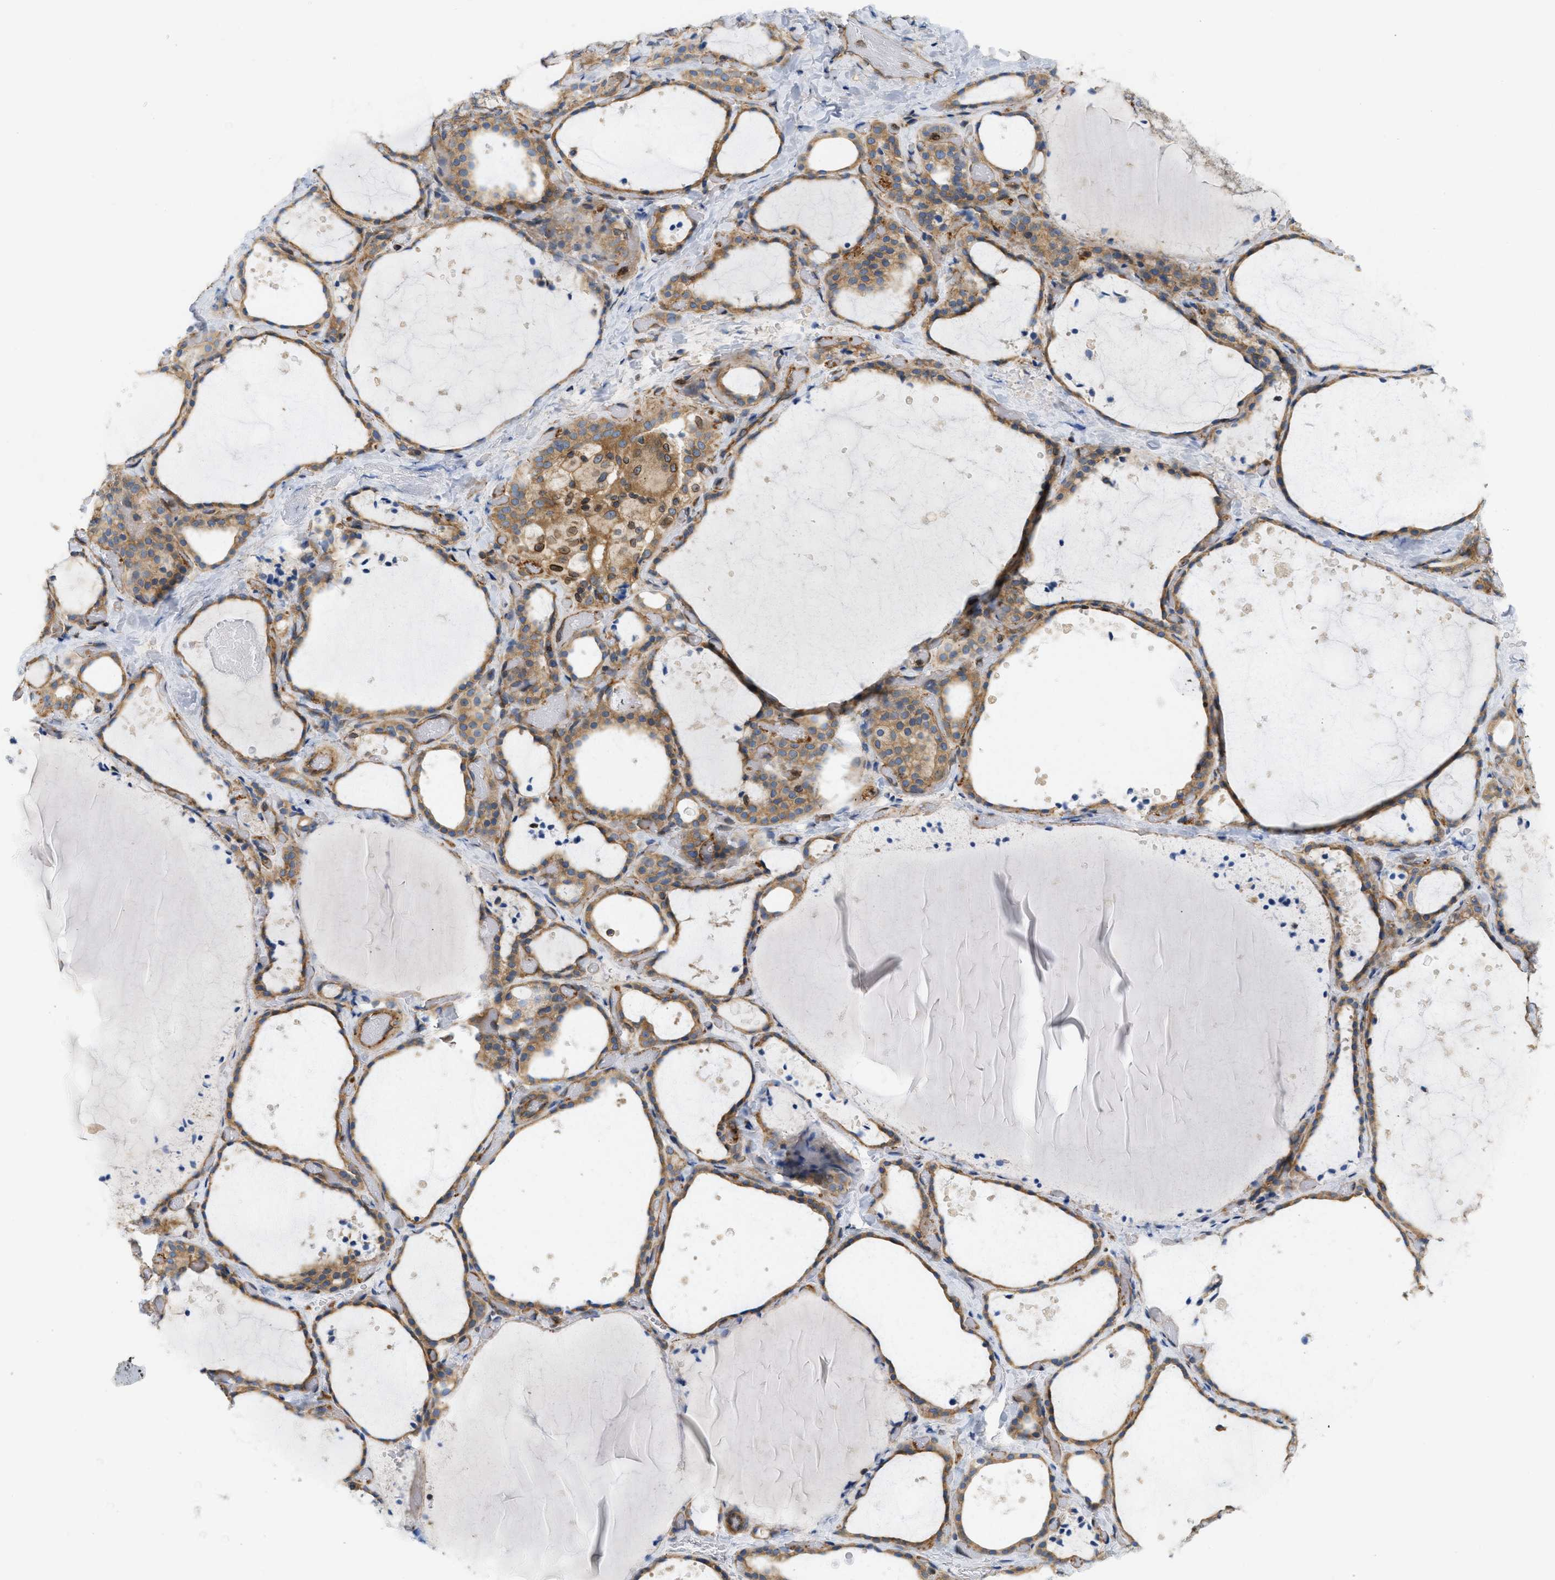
{"staining": {"intensity": "moderate", "quantity": ">75%", "location": "cytoplasmic/membranous"}, "tissue": "thyroid gland", "cell_type": "Glandular cells", "image_type": "normal", "snomed": [{"axis": "morphology", "description": "Normal tissue, NOS"}, {"axis": "topography", "description": "Thyroid gland"}], "caption": "Immunohistochemistry (IHC) of benign human thyroid gland reveals medium levels of moderate cytoplasmic/membranous positivity in approximately >75% of glandular cells.", "gene": "STRN", "patient": {"sex": "female", "age": 44}}